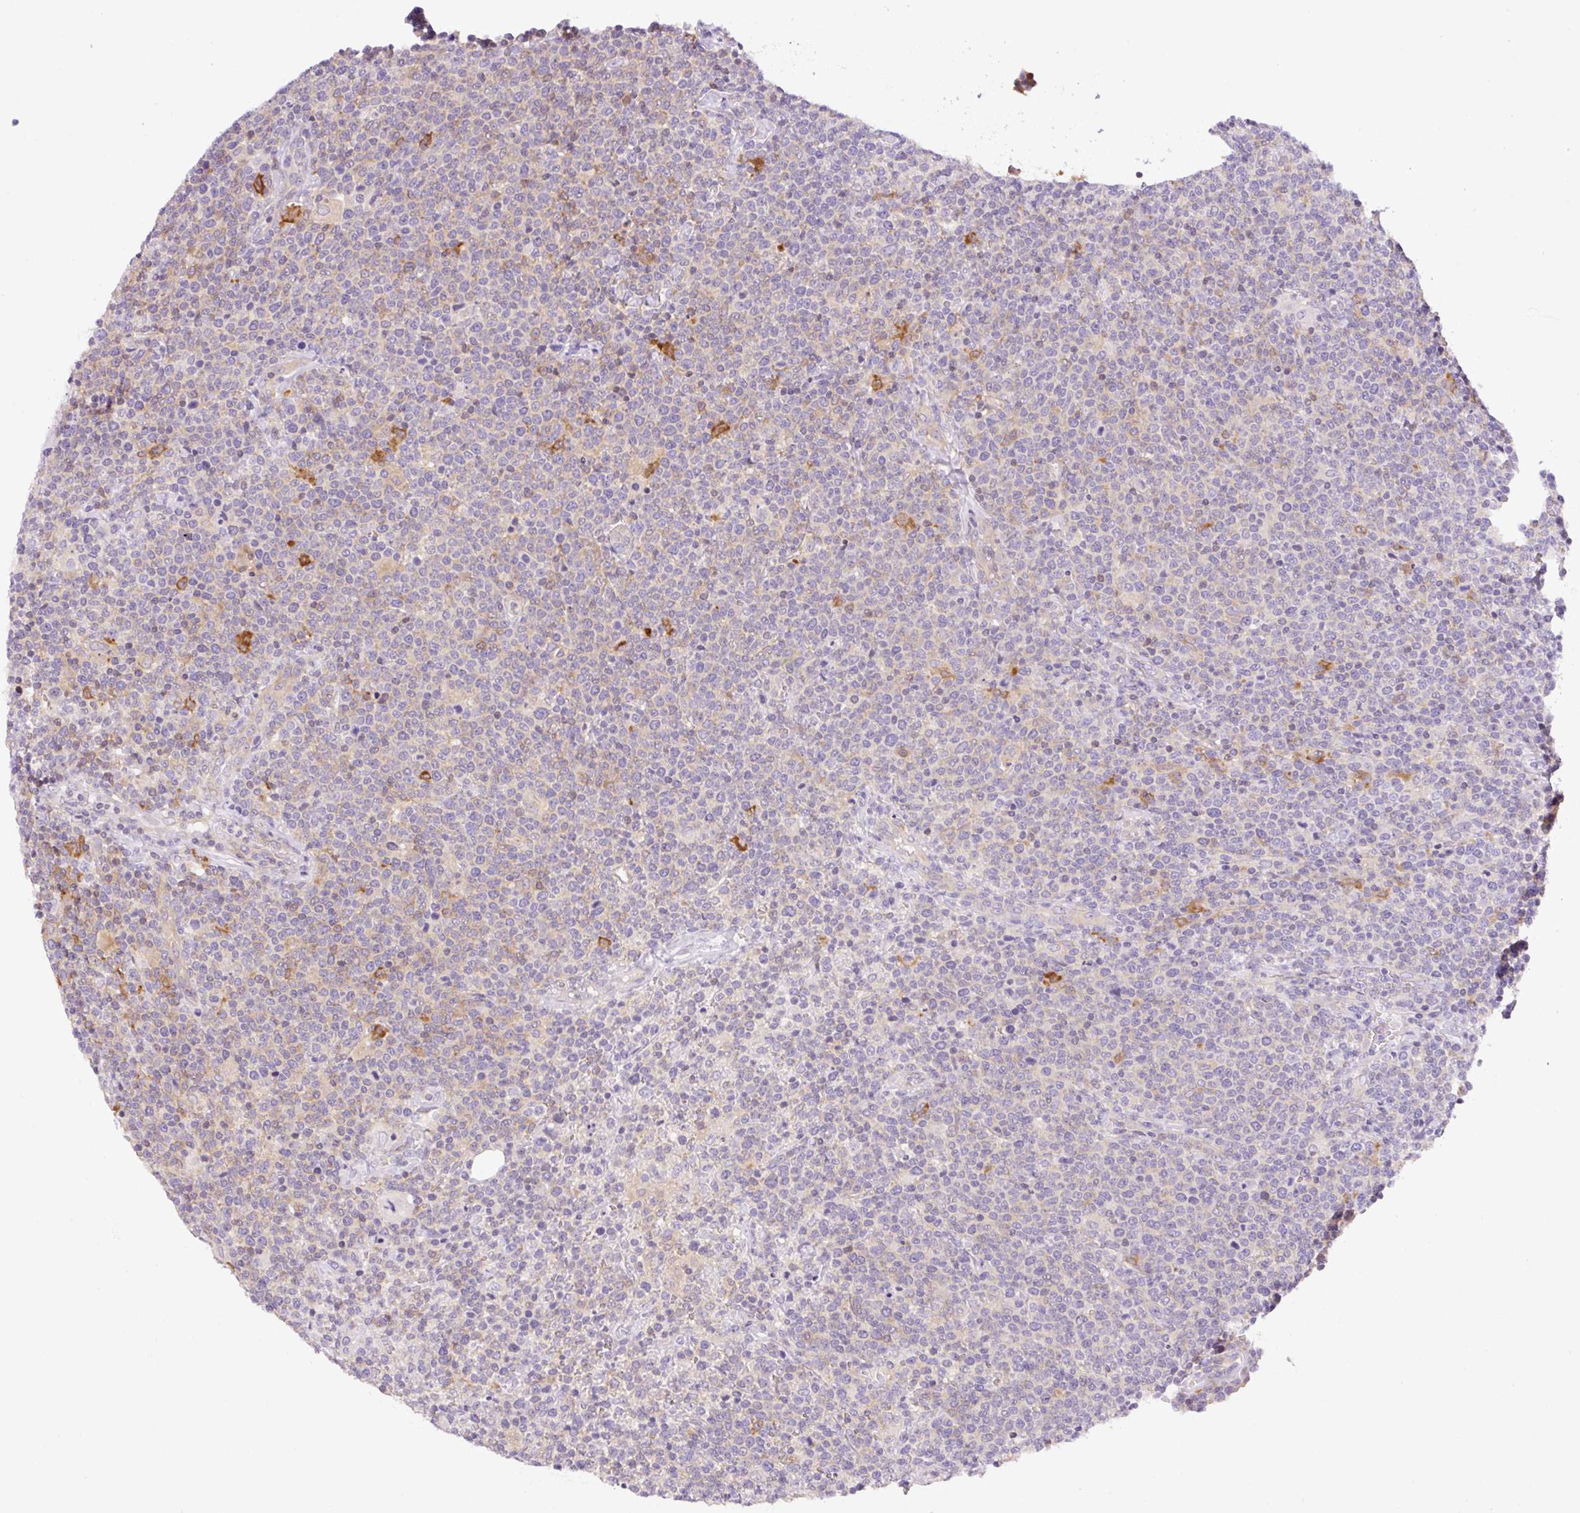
{"staining": {"intensity": "negative", "quantity": "none", "location": "none"}, "tissue": "lymphoma", "cell_type": "Tumor cells", "image_type": "cancer", "snomed": [{"axis": "morphology", "description": "Malignant lymphoma, non-Hodgkin's type, High grade"}, {"axis": "topography", "description": "Lymph node"}], "caption": "A high-resolution histopathology image shows immunohistochemistry (IHC) staining of lymphoma, which exhibits no significant staining in tumor cells.", "gene": "CAMK2B", "patient": {"sex": "male", "age": 61}}